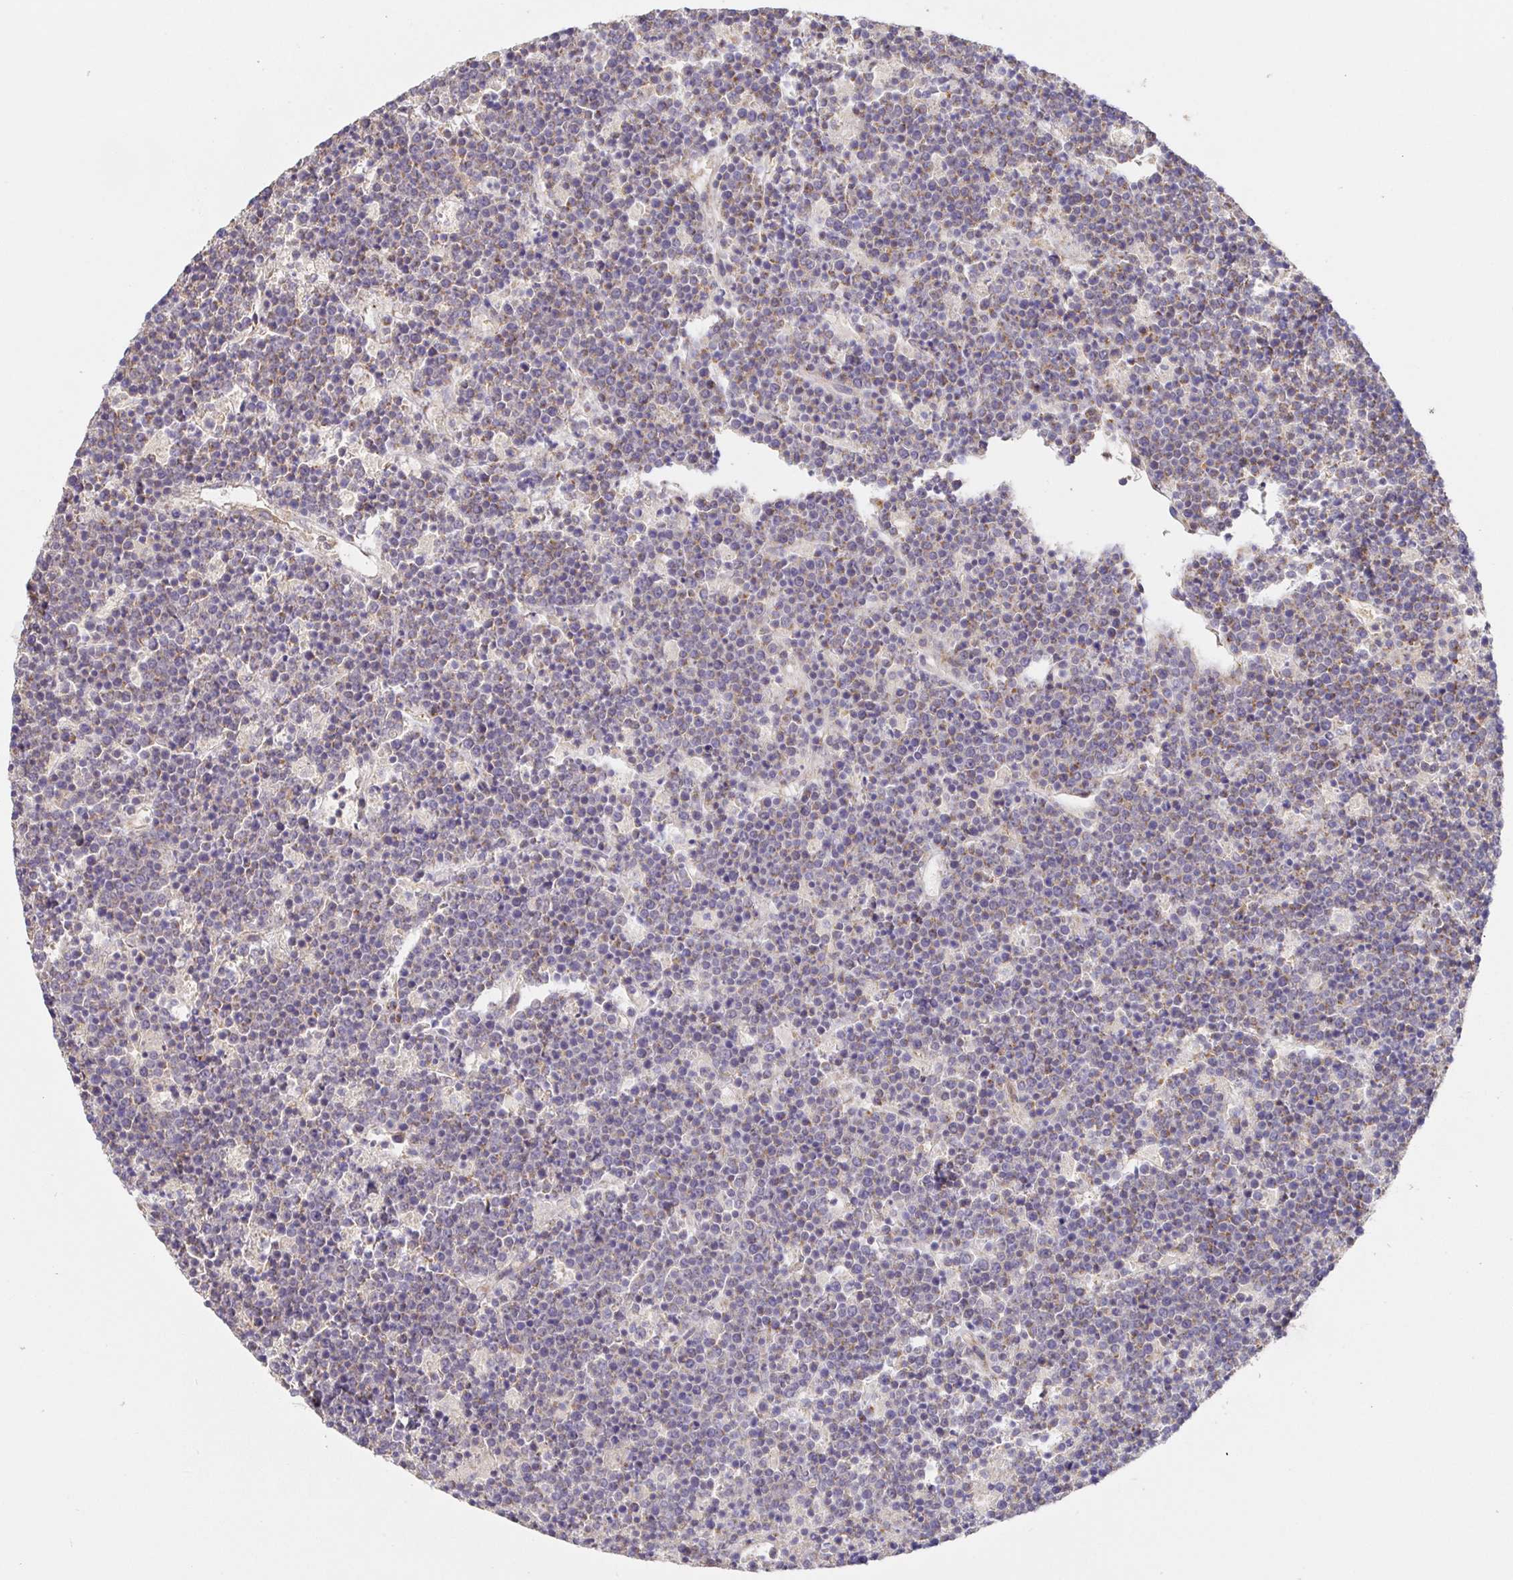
{"staining": {"intensity": "weak", "quantity": "25%-75%", "location": "cytoplasmic/membranous"}, "tissue": "lymphoma", "cell_type": "Tumor cells", "image_type": "cancer", "snomed": [{"axis": "morphology", "description": "Malignant lymphoma, non-Hodgkin's type, High grade"}, {"axis": "topography", "description": "Ovary"}], "caption": "DAB immunohistochemical staining of human lymphoma exhibits weak cytoplasmic/membranous protein positivity in about 25%-75% of tumor cells.", "gene": "ZDHHC11", "patient": {"sex": "female", "age": 56}}